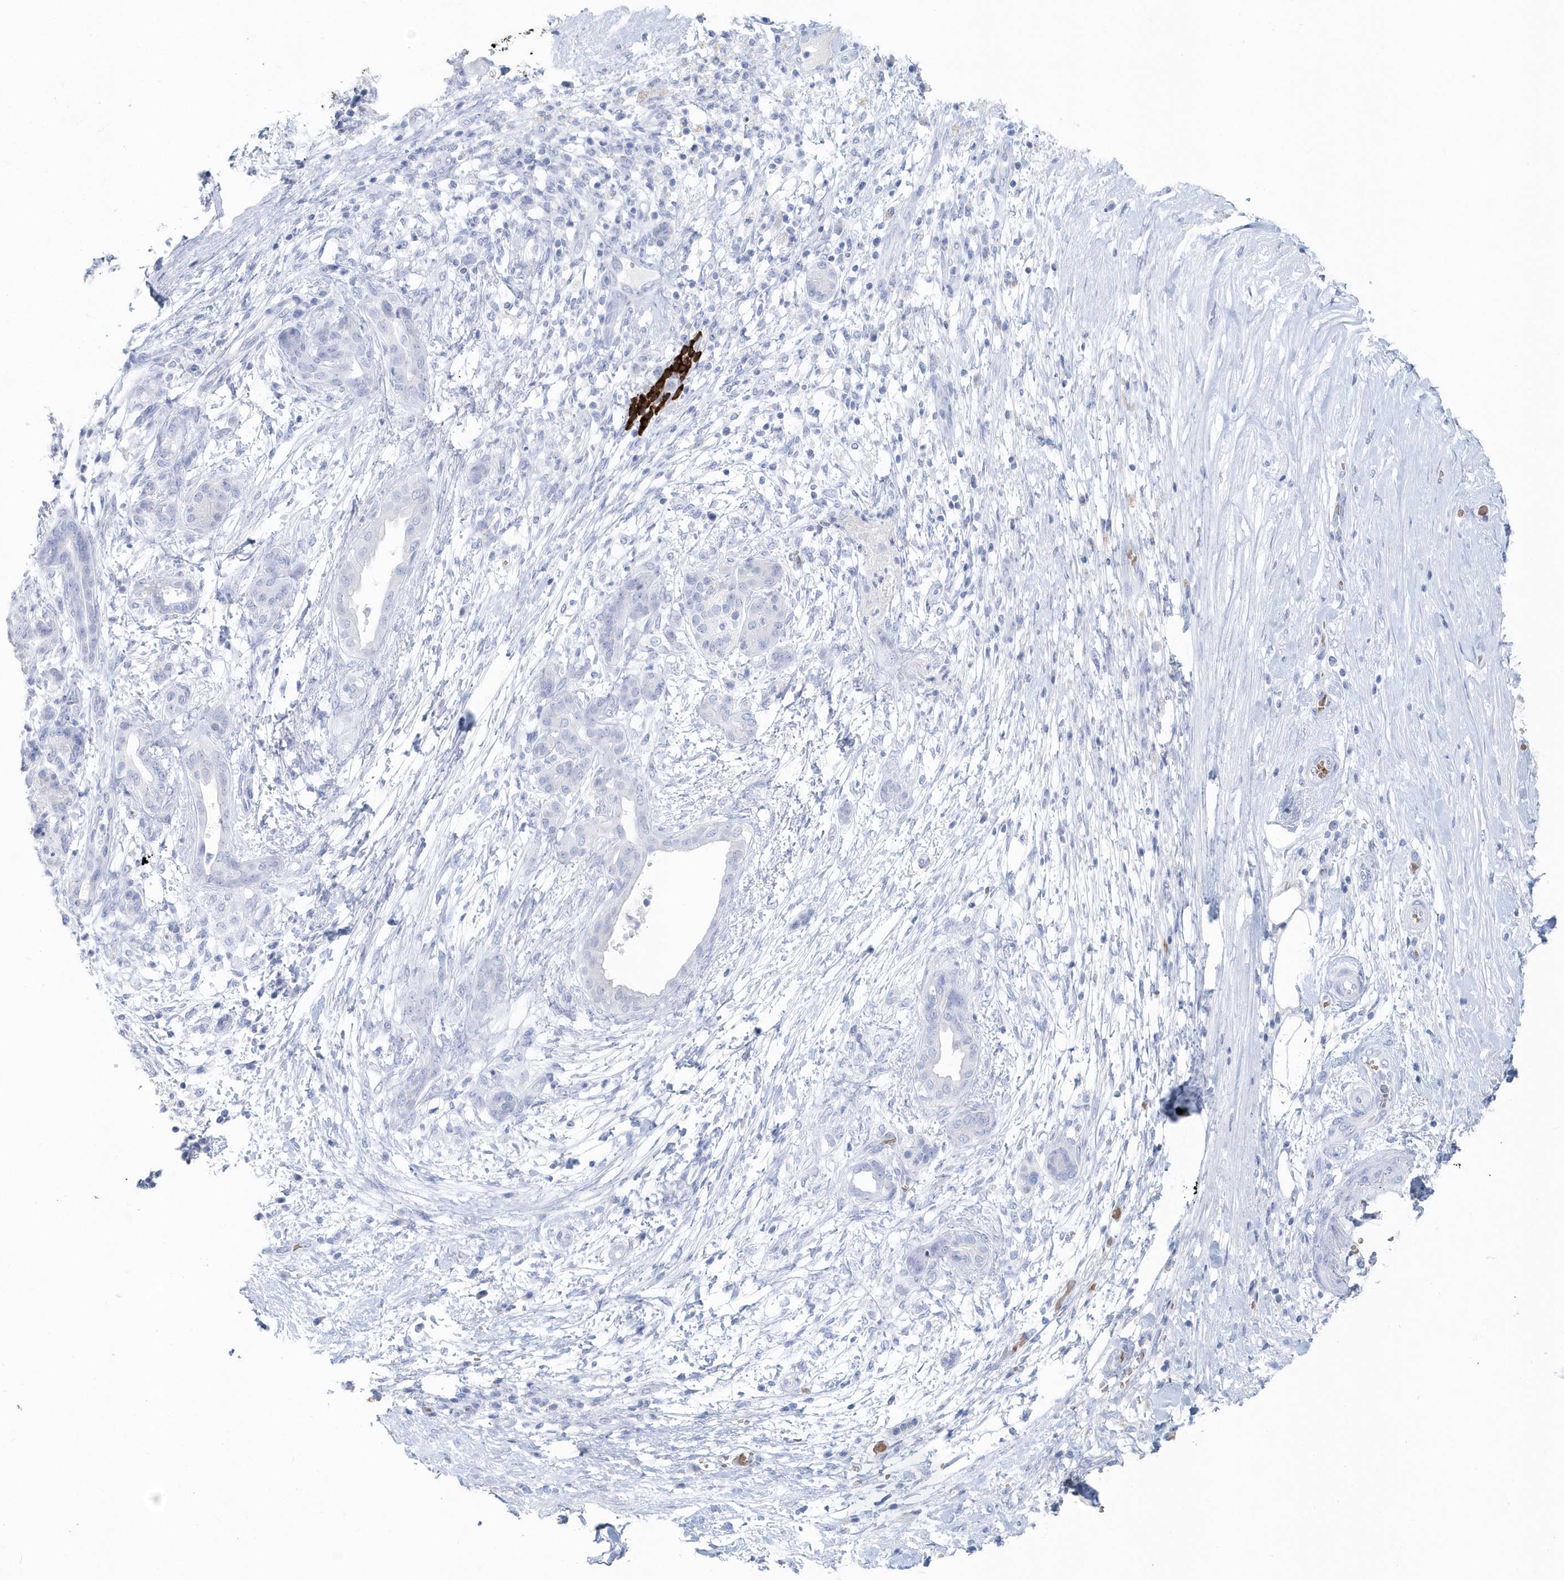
{"staining": {"intensity": "negative", "quantity": "none", "location": "none"}, "tissue": "pancreatic cancer", "cell_type": "Tumor cells", "image_type": "cancer", "snomed": [{"axis": "morphology", "description": "Adenocarcinoma, NOS"}, {"axis": "topography", "description": "Pancreas"}], "caption": "Immunohistochemistry (IHC) photomicrograph of pancreatic adenocarcinoma stained for a protein (brown), which reveals no staining in tumor cells. The staining is performed using DAB (3,3'-diaminobenzidine) brown chromogen with nuclei counter-stained in using hematoxylin.", "gene": "HBA2", "patient": {"sex": "female", "age": 55}}